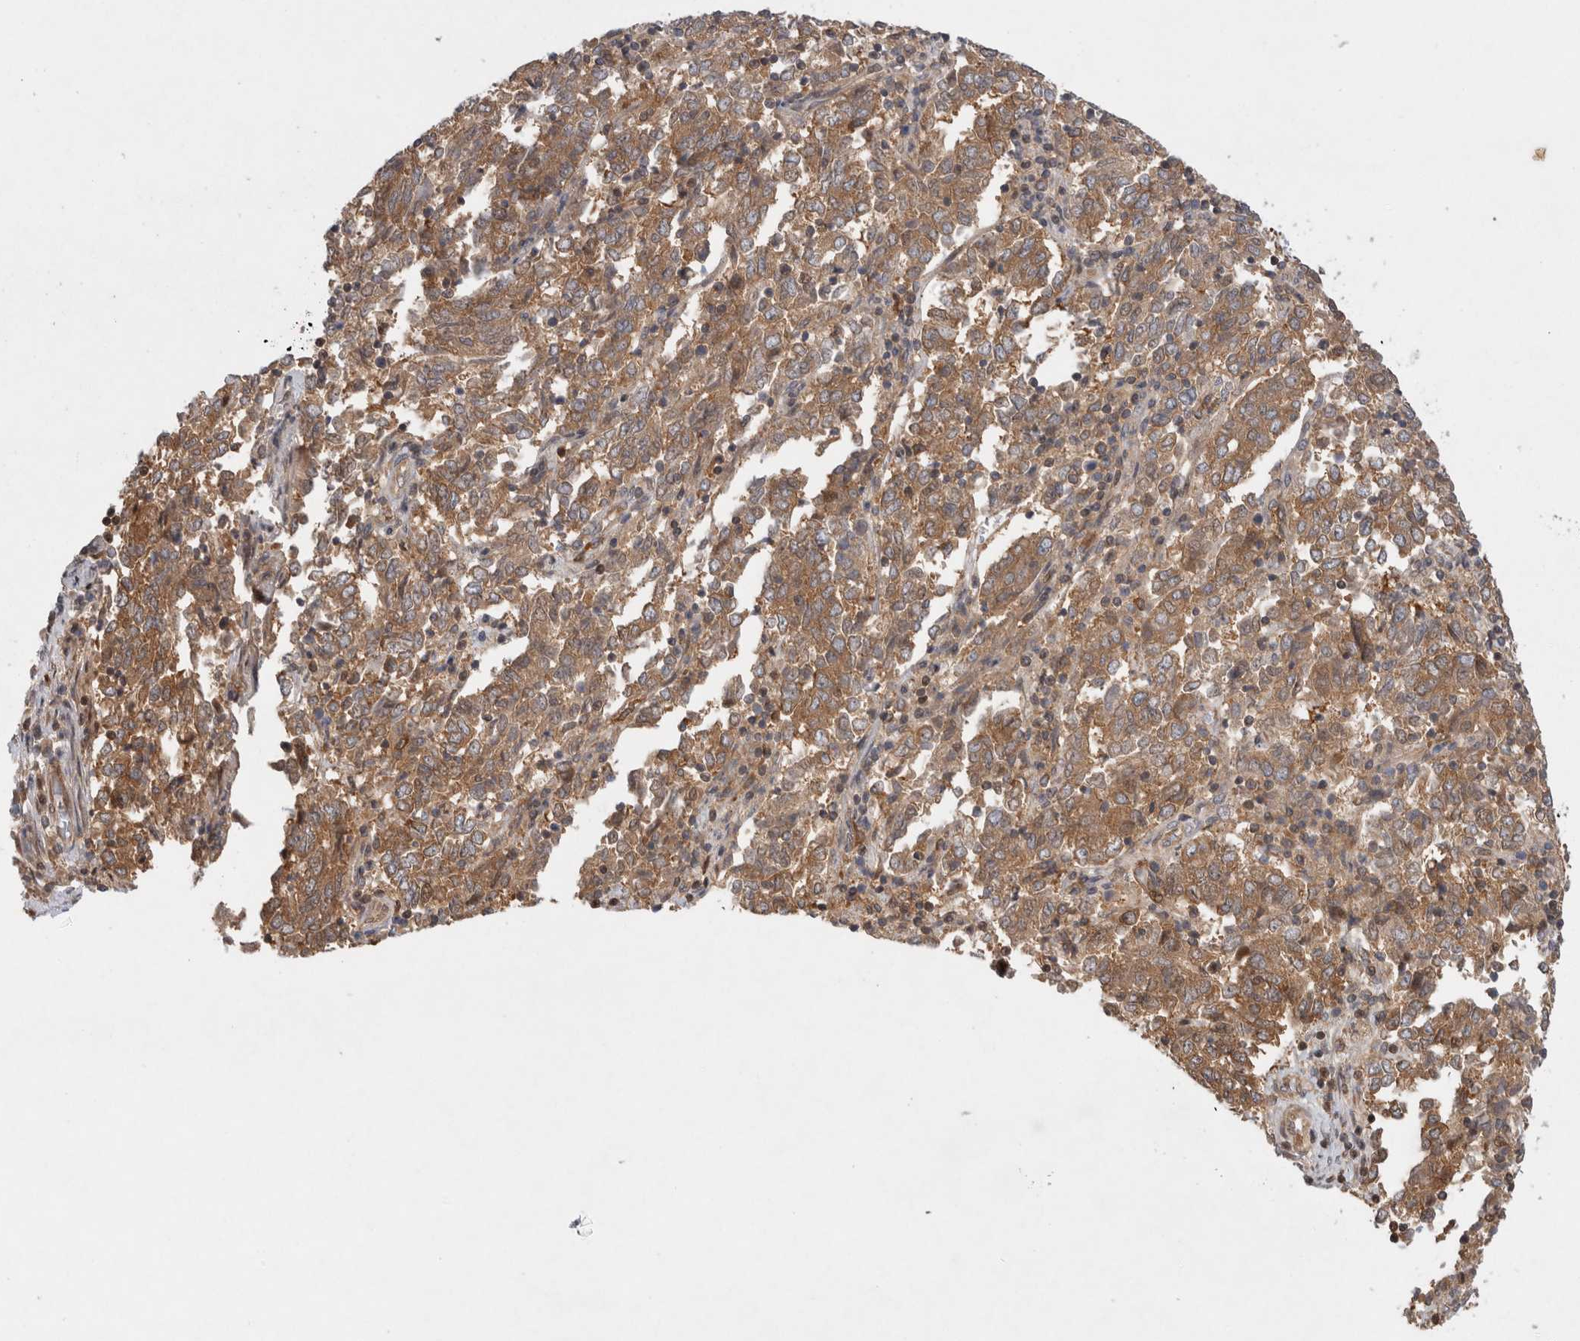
{"staining": {"intensity": "moderate", "quantity": ">75%", "location": "cytoplasmic/membranous"}, "tissue": "endometrial cancer", "cell_type": "Tumor cells", "image_type": "cancer", "snomed": [{"axis": "morphology", "description": "Adenocarcinoma, NOS"}, {"axis": "topography", "description": "Endometrium"}], "caption": "Tumor cells reveal medium levels of moderate cytoplasmic/membranous expression in approximately >75% of cells in human endometrial cancer. (DAB IHC with brightfield microscopy, high magnification).", "gene": "HTT", "patient": {"sex": "female", "age": 80}}